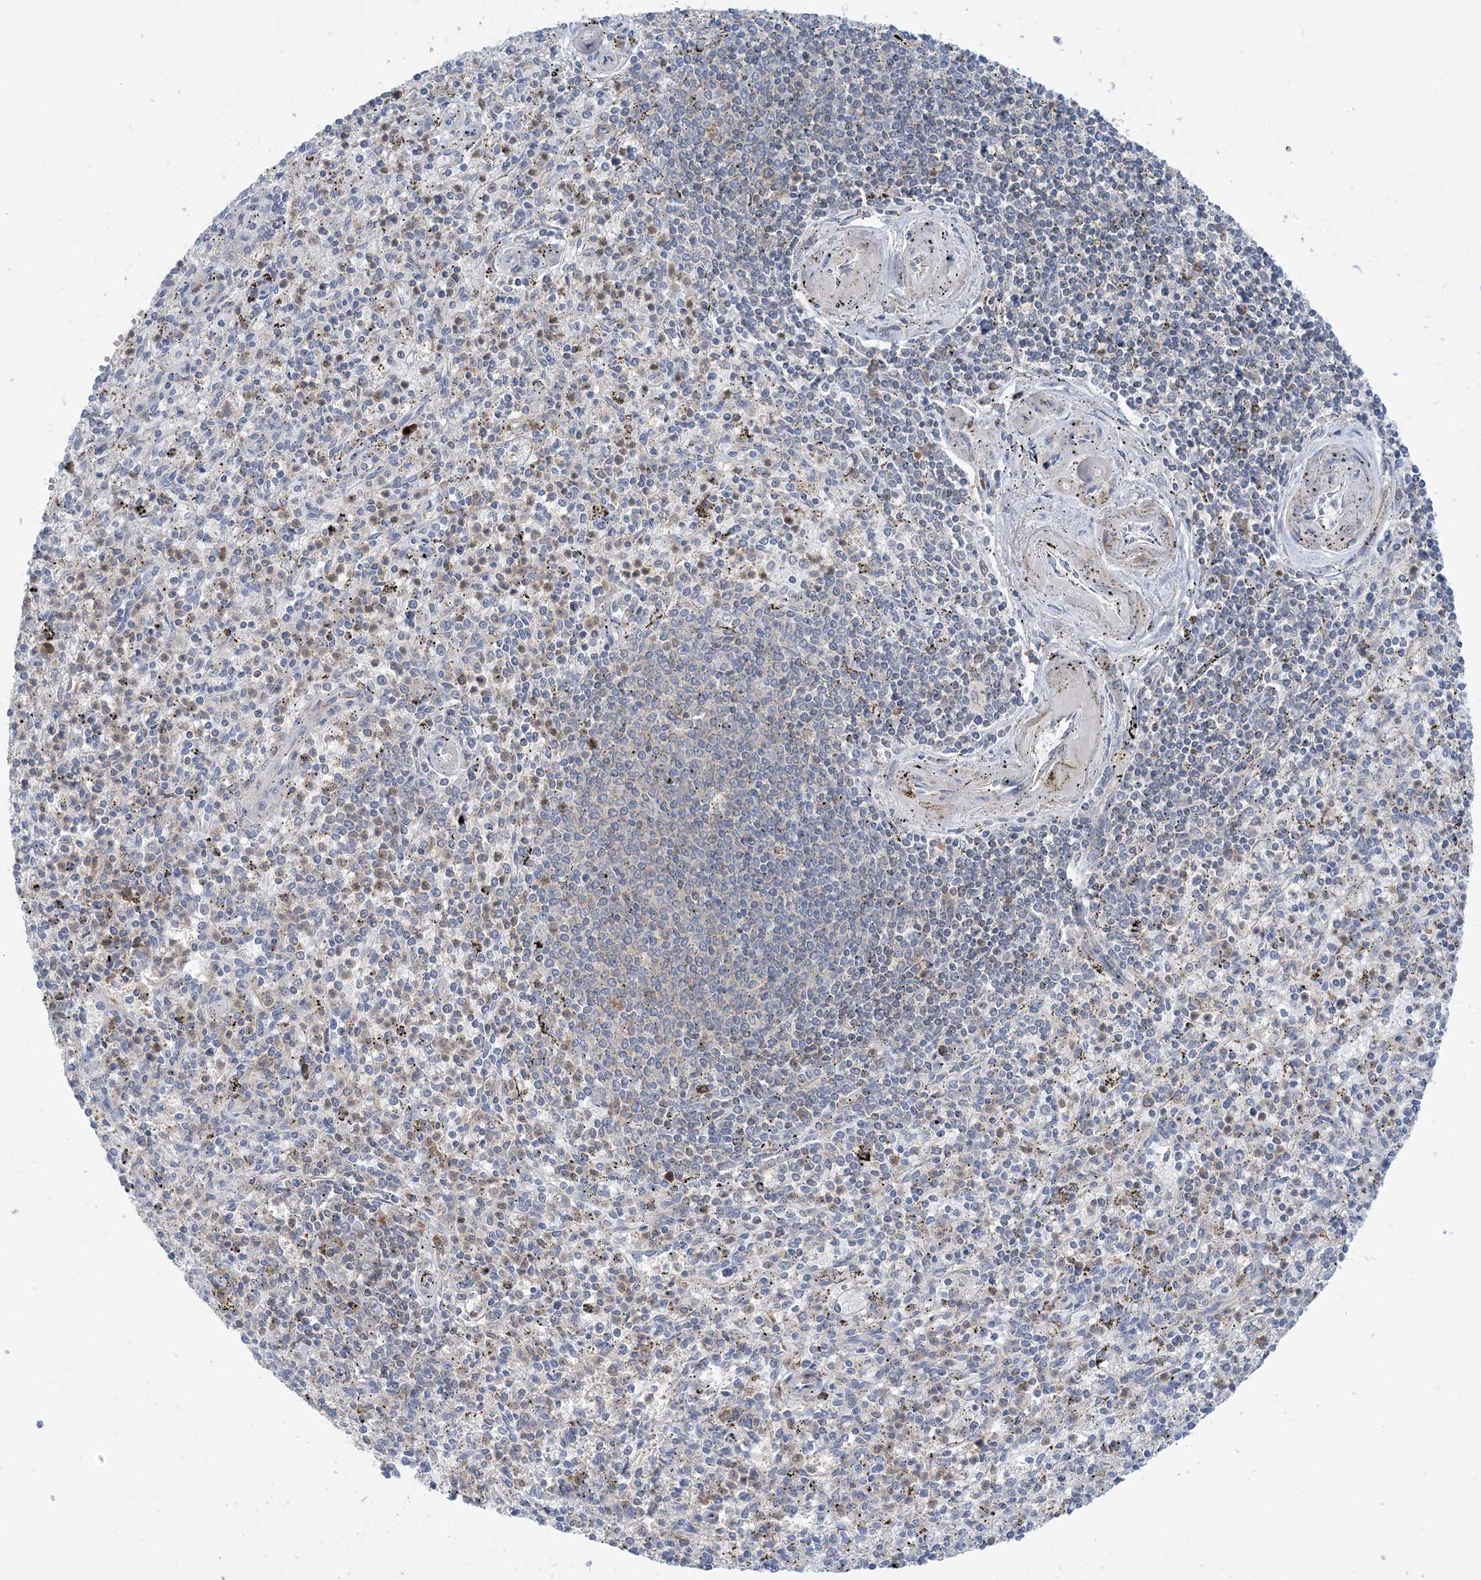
{"staining": {"intensity": "moderate", "quantity": "<25%", "location": "cytoplasmic/membranous"}, "tissue": "spleen", "cell_type": "Cells in red pulp", "image_type": "normal", "snomed": [{"axis": "morphology", "description": "Normal tissue, NOS"}, {"axis": "topography", "description": "Spleen"}], "caption": "Human spleen stained with a protein marker exhibits moderate staining in cells in red pulp.", "gene": "AOC1", "patient": {"sex": "male", "age": 72}}